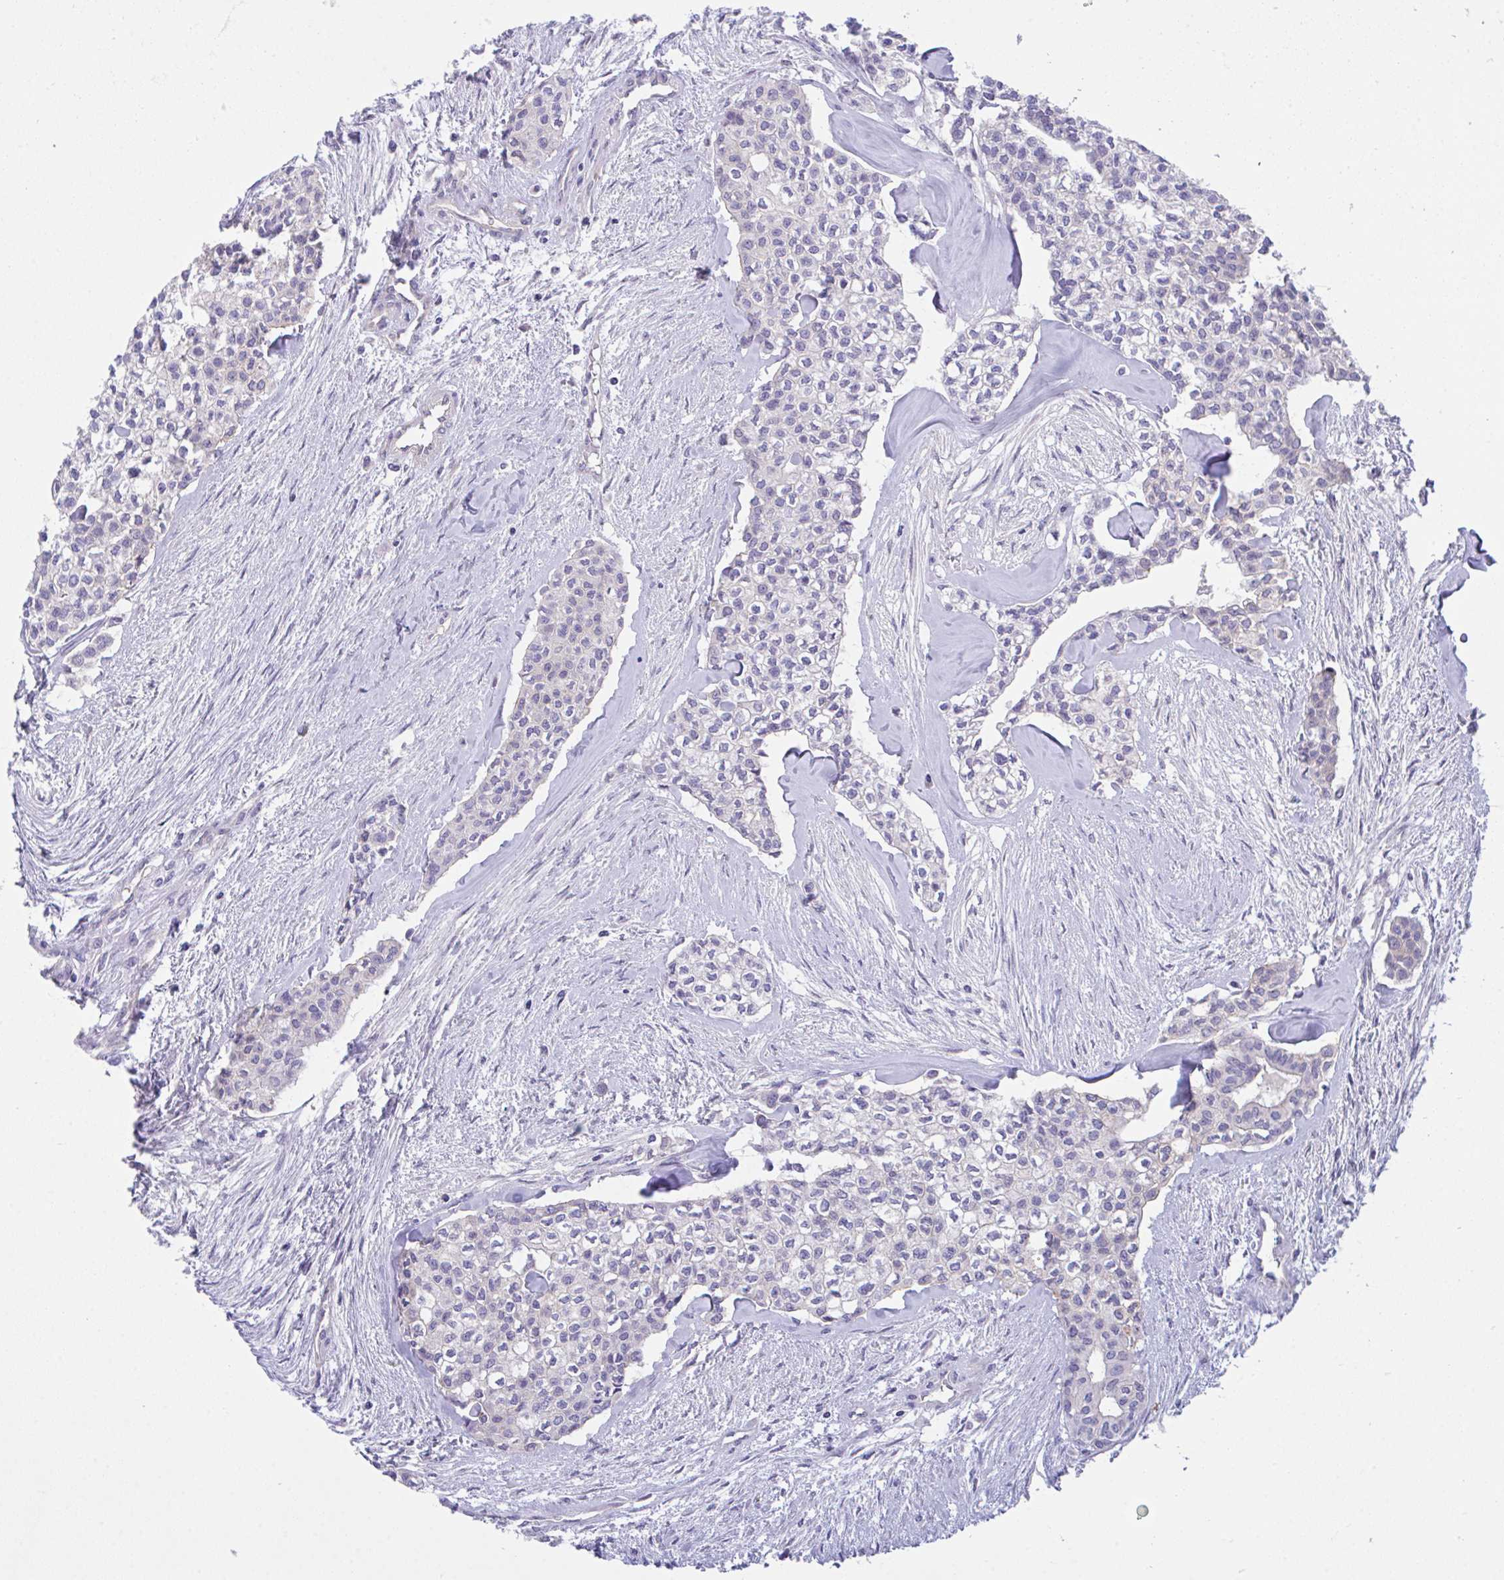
{"staining": {"intensity": "negative", "quantity": "none", "location": "none"}, "tissue": "head and neck cancer", "cell_type": "Tumor cells", "image_type": "cancer", "snomed": [{"axis": "morphology", "description": "Adenocarcinoma, NOS"}, {"axis": "topography", "description": "Head-Neck"}], "caption": "The IHC photomicrograph has no significant expression in tumor cells of adenocarcinoma (head and neck) tissue.", "gene": "ZBED3", "patient": {"sex": "male", "age": 81}}